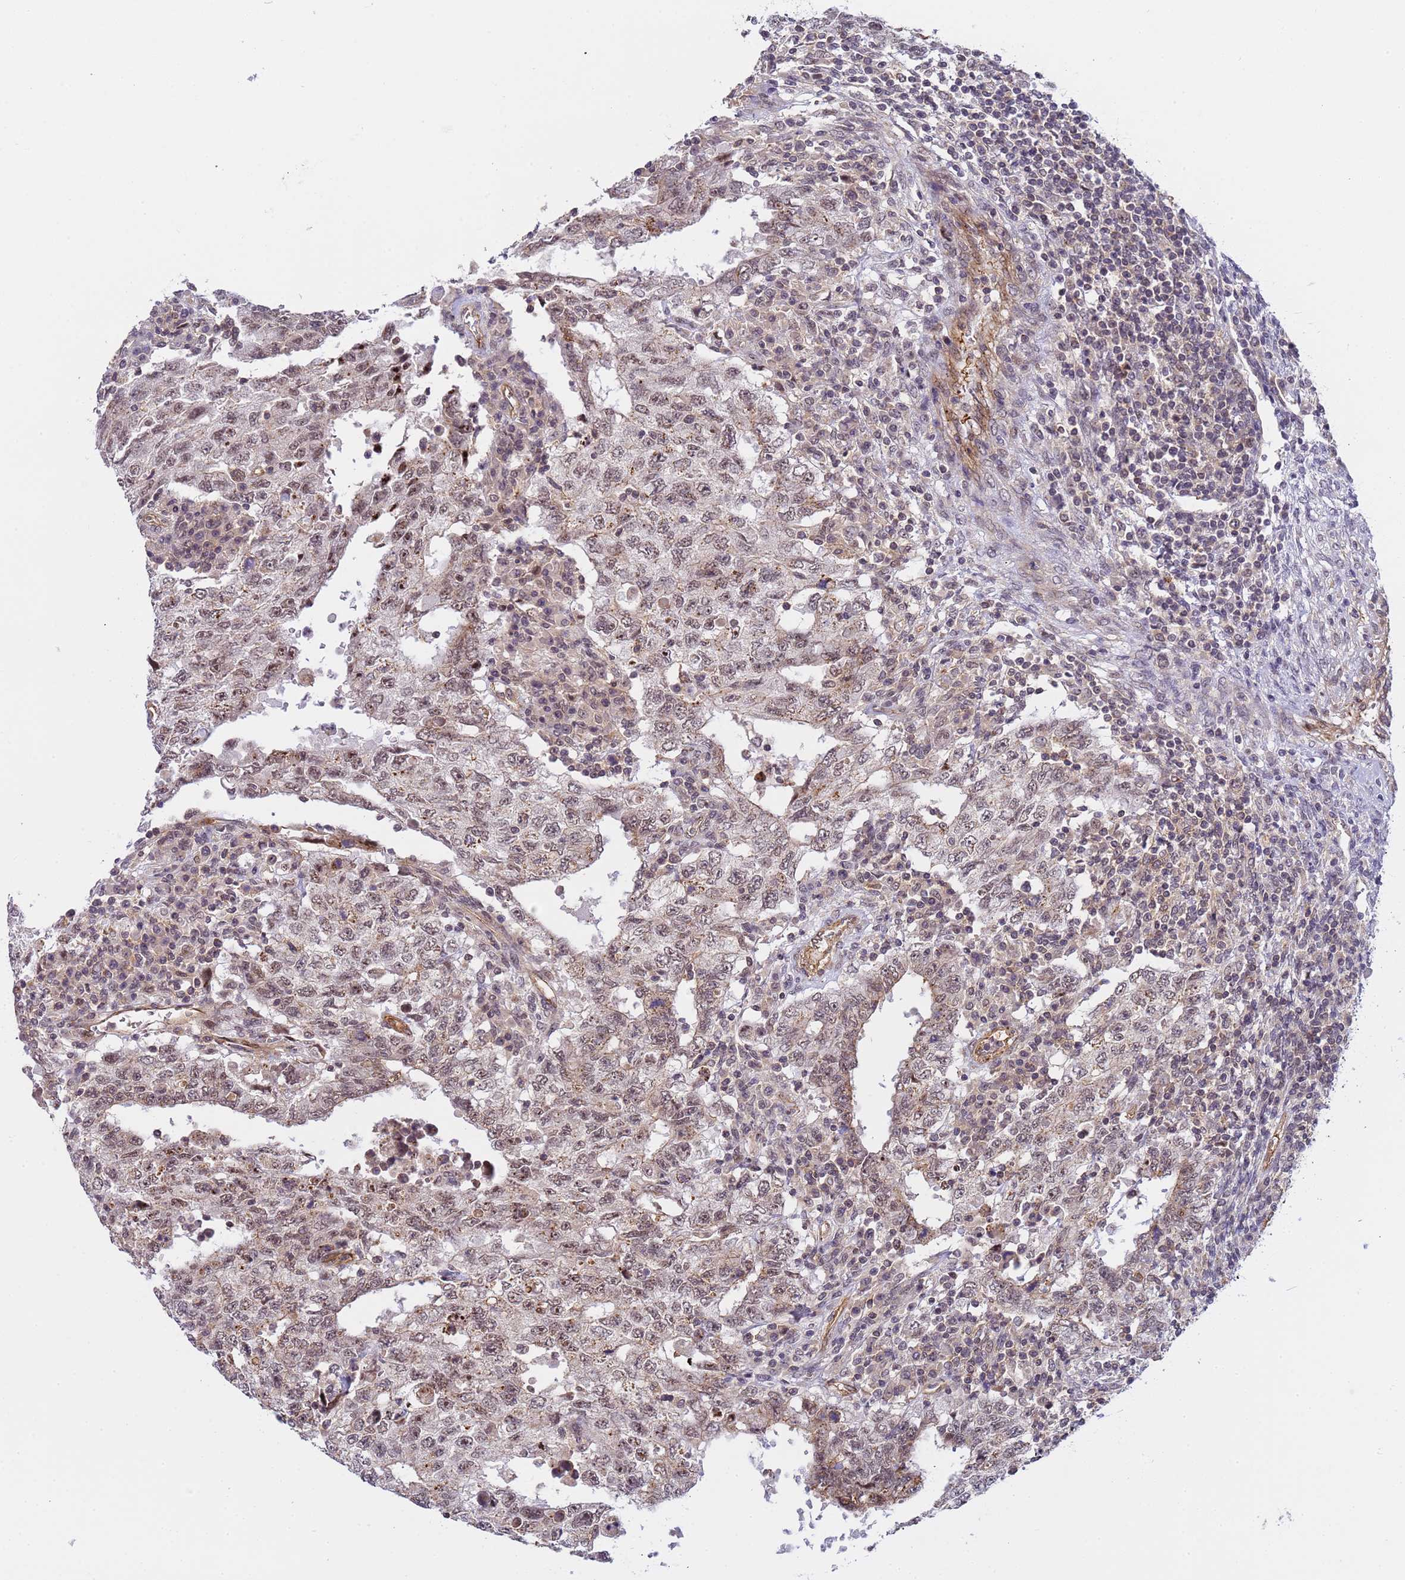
{"staining": {"intensity": "weak", "quantity": ">75%", "location": "nuclear"}, "tissue": "testis cancer", "cell_type": "Tumor cells", "image_type": "cancer", "snomed": [{"axis": "morphology", "description": "Carcinoma, Embryonal, NOS"}, {"axis": "topography", "description": "Testis"}], "caption": "Immunohistochemistry (IHC) of embryonal carcinoma (testis) exhibits low levels of weak nuclear positivity in approximately >75% of tumor cells.", "gene": "EMC2", "patient": {"sex": "male", "age": 26}}